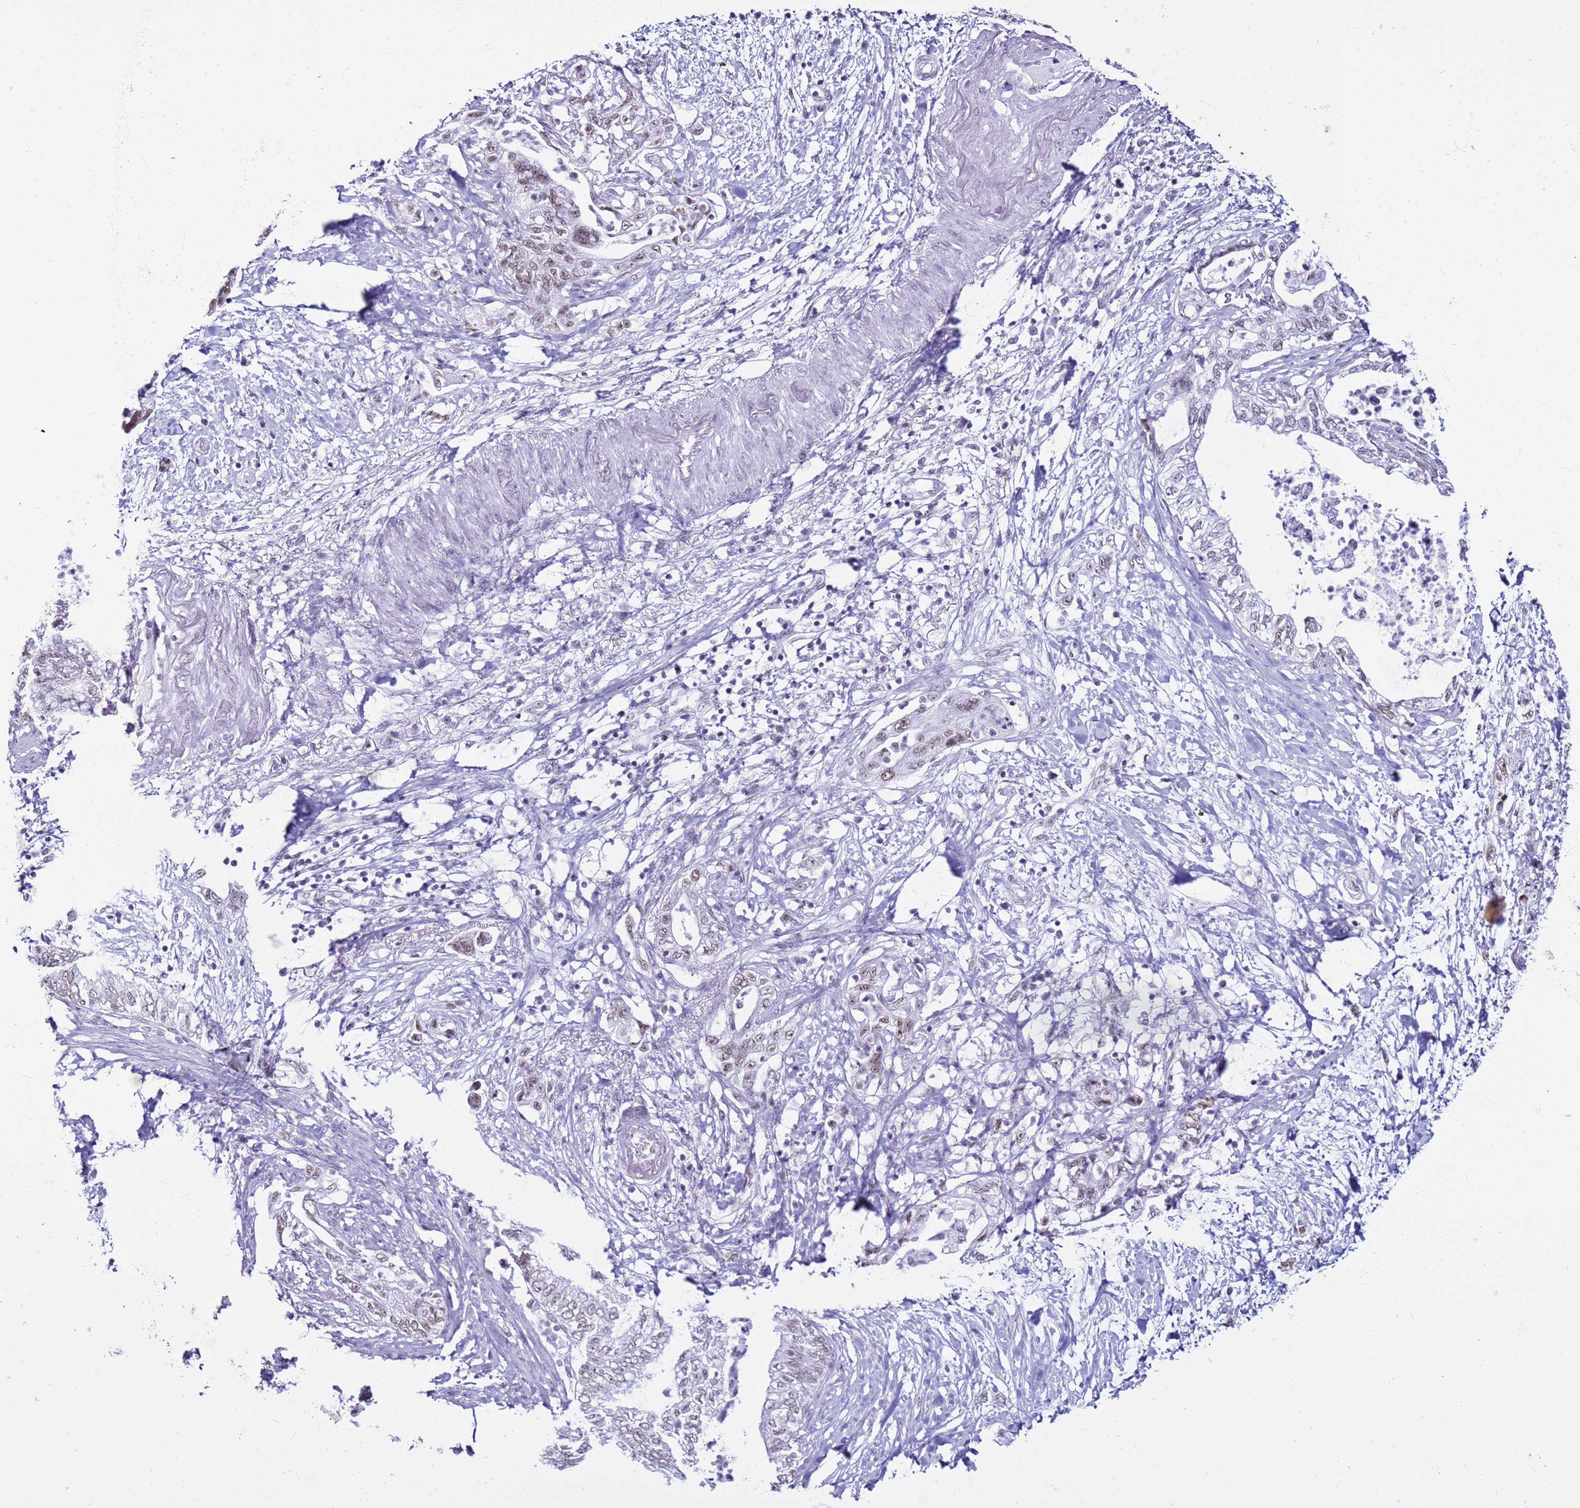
{"staining": {"intensity": "moderate", "quantity": ">75%", "location": "nuclear"}, "tissue": "pancreatic cancer", "cell_type": "Tumor cells", "image_type": "cancer", "snomed": [{"axis": "morphology", "description": "Adenocarcinoma, NOS"}, {"axis": "topography", "description": "Pancreas"}], "caption": "A high-resolution photomicrograph shows IHC staining of pancreatic cancer, which shows moderate nuclear positivity in about >75% of tumor cells. (DAB (3,3'-diaminobenzidine) = brown stain, brightfield microscopy at high magnification).", "gene": "DHX15", "patient": {"sex": "female", "age": 73}}